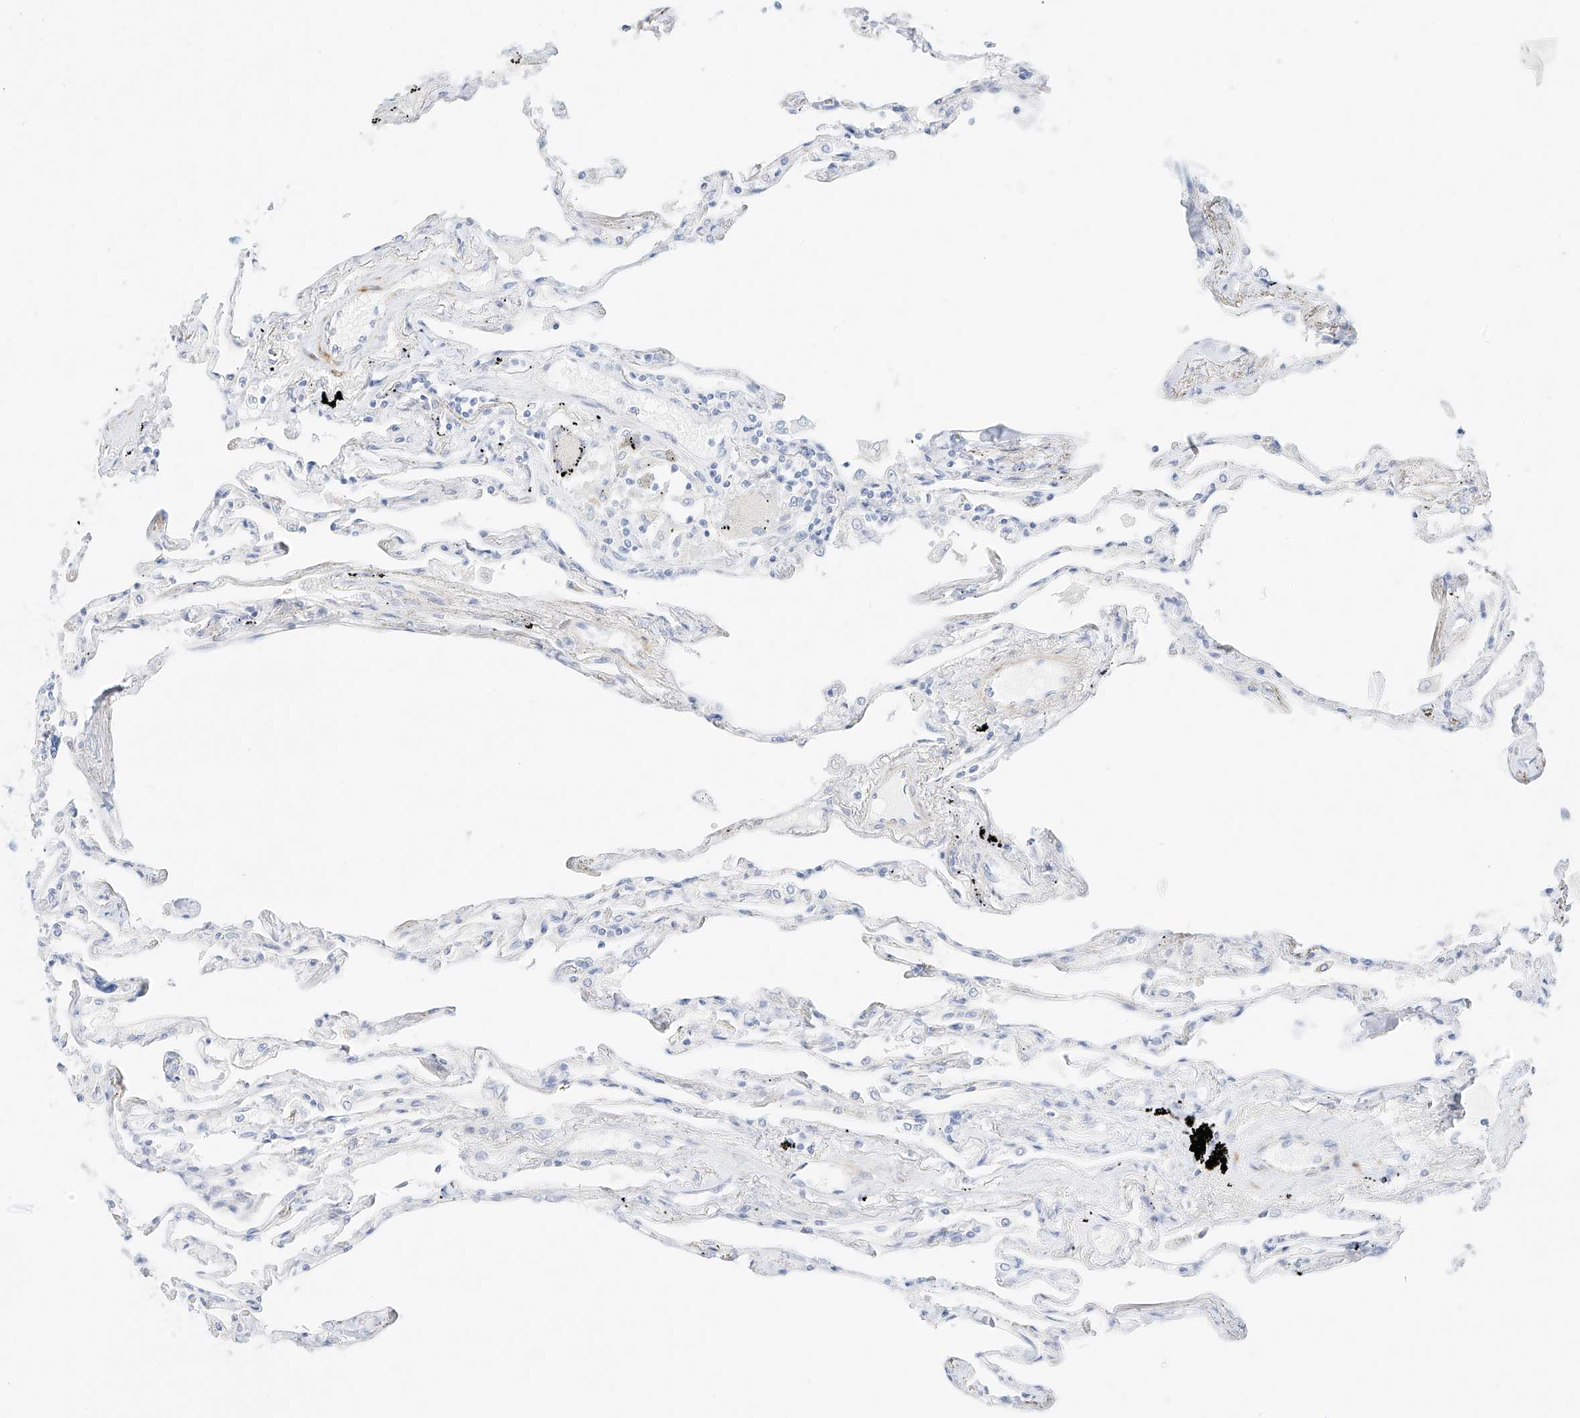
{"staining": {"intensity": "negative", "quantity": "none", "location": "none"}, "tissue": "lung", "cell_type": "Alveolar cells", "image_type": "normal", "snomed": [{"axis": "morphology", "description": "Normal tissue, NOS"}, {"axis": "topography", "description": "Lung"}], "caption": "High power microscopy histopathology image of an immunohistochemistry image of benign lung, revealing no significant positivity in alveolar cells. (DAB (3,3'-diaminobenzidine) immunohistochemistry, high magnification).", "gene": "ST3GAL5", "patient": {"sex": "female", "age": 67}}